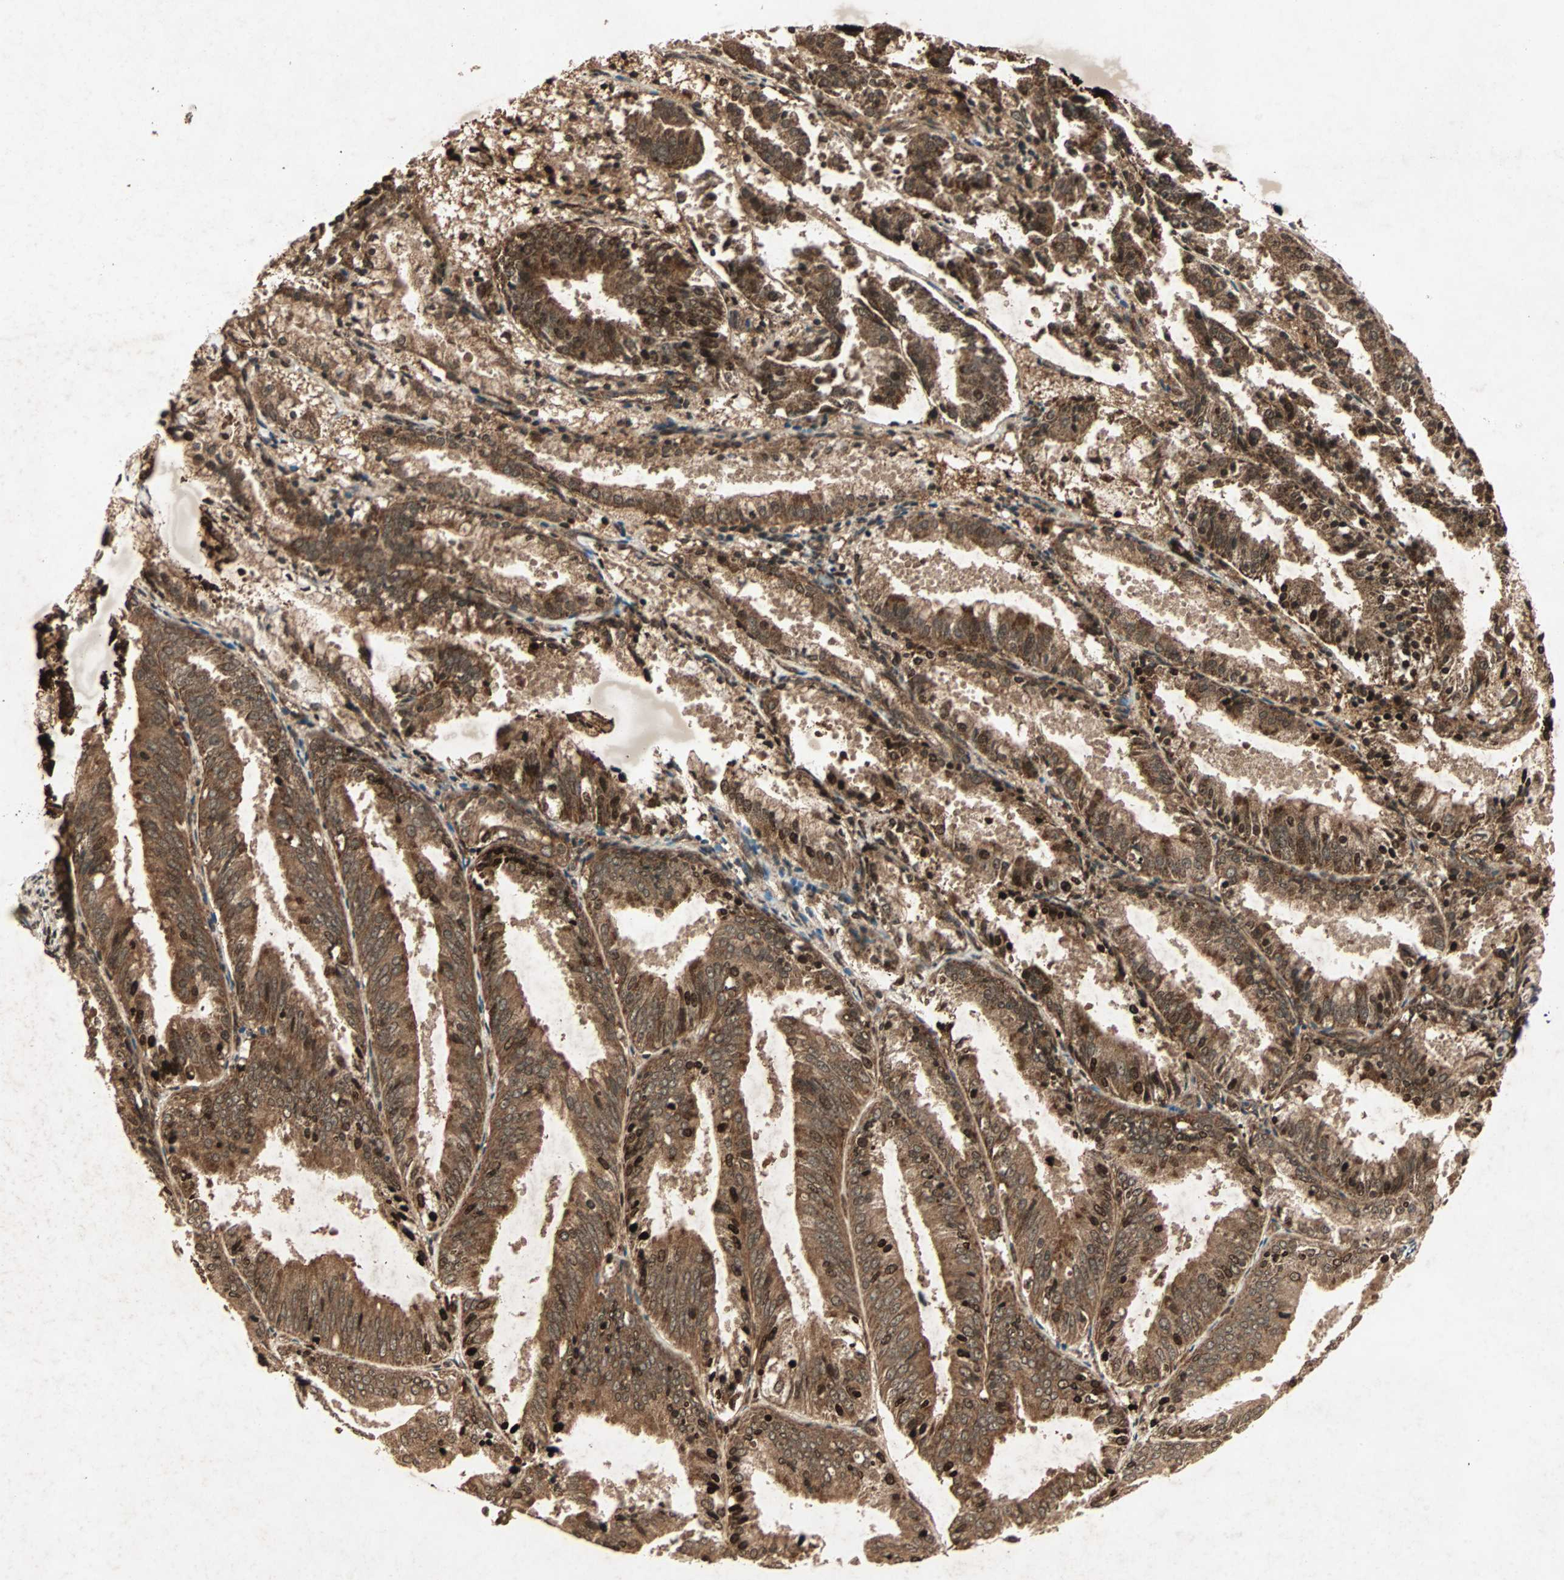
{"staining": {"intensity": "strong", "quantity": ">75%", "location": "cytoplasmic/membranous"}, "tissue": "endometrial cancer", "cell_type": "Tumor cells", "image_type": "cancer", "snomed": [{"axis": "morphology", "description": "Adenocarcinoma, NOS"}, {"axis": "topography", "description": "Endometrium"}], "caption": "Brown immunohistochemical staining in human endometrial cancer displays strong cytoplasmic/membranous expression in about >75% of tumor cells. The protein of interest is shown in brown color, while the nuclei are stained blue.", "gene": "RFFL", "patient": {"sex": "female", "age": 63}}